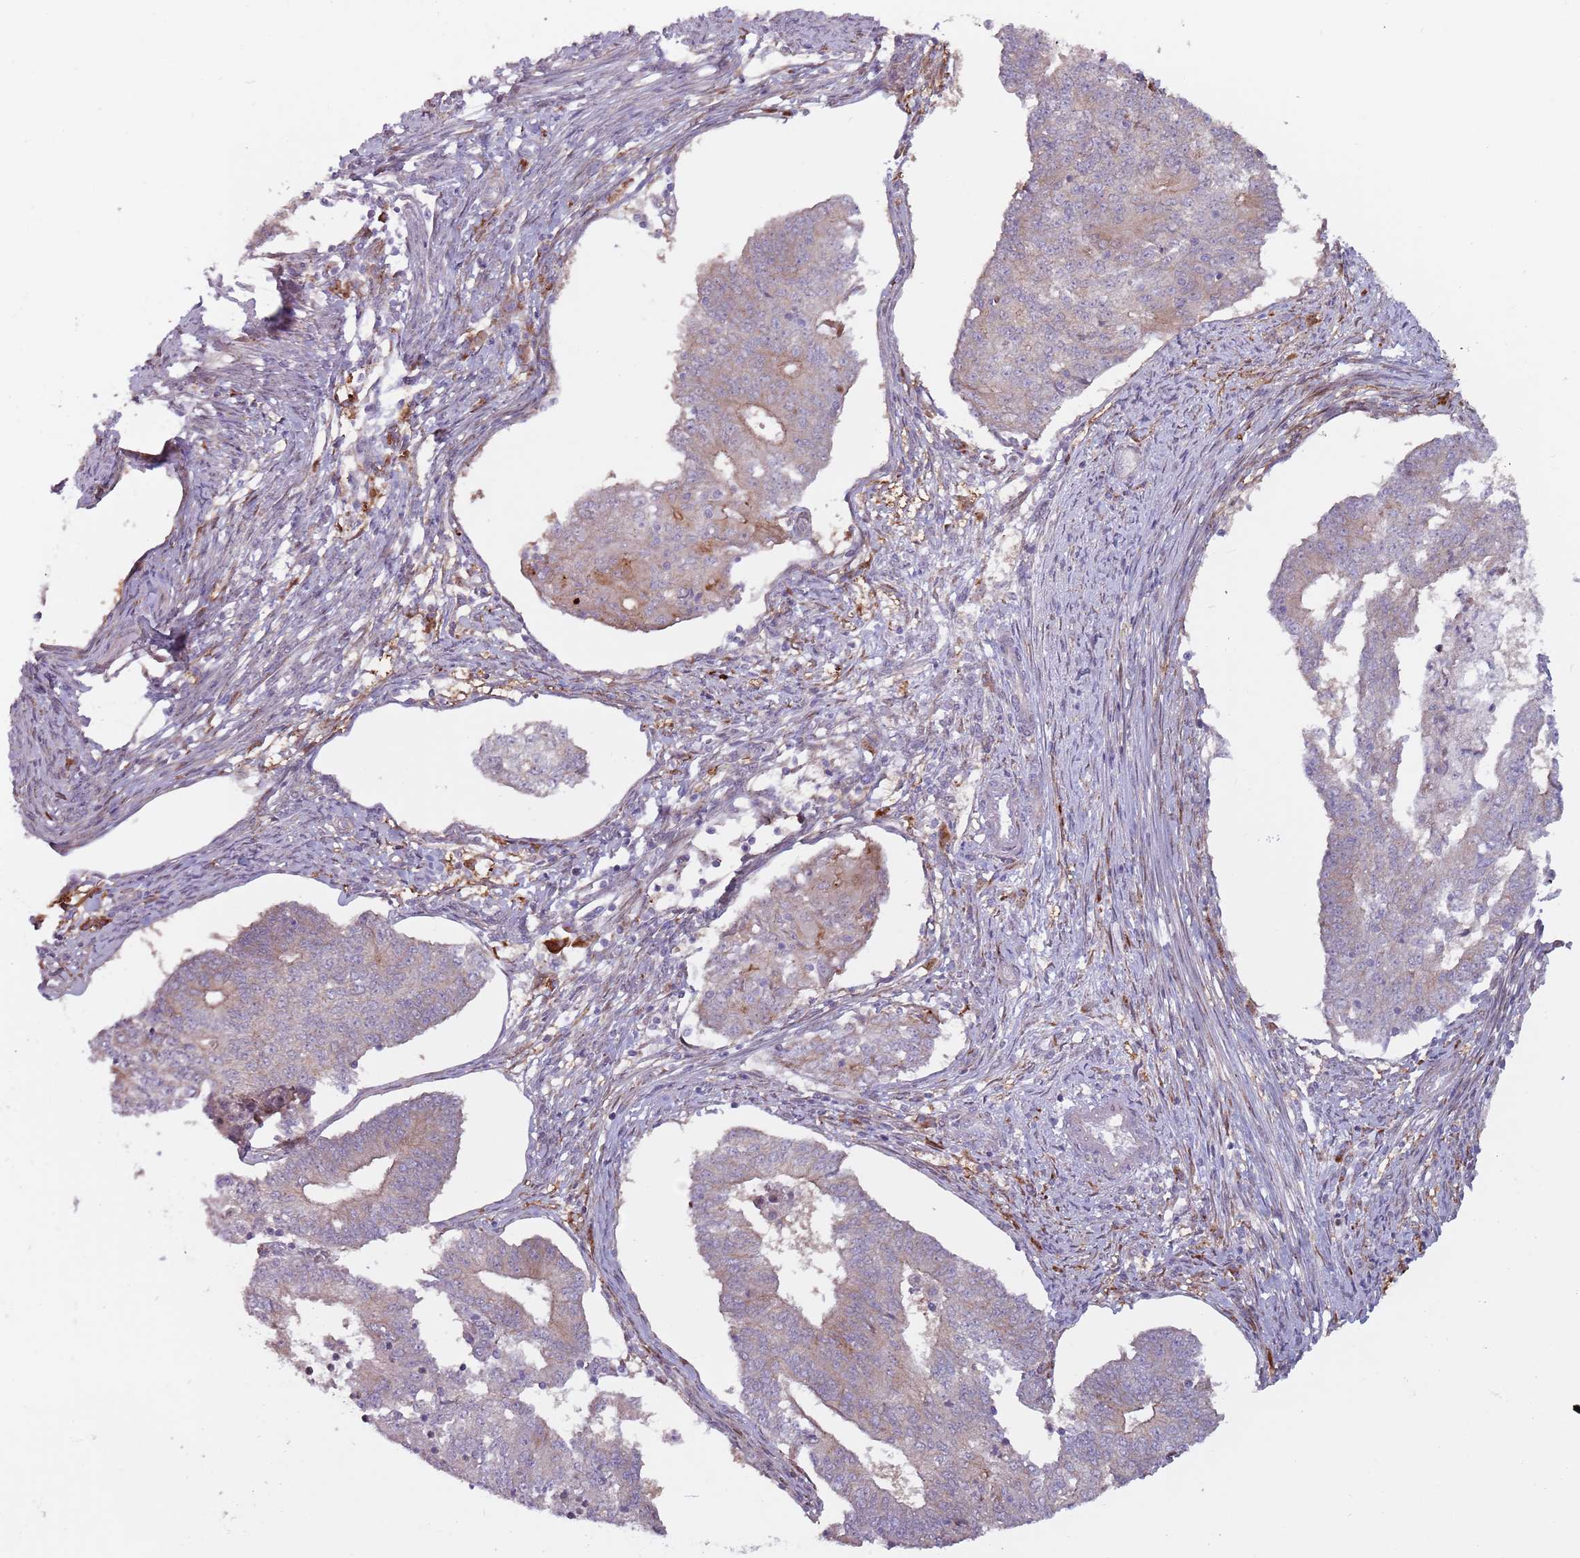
{"staining": {"intensity": "weak", "quantity": "<25%", "location": "cytoplasmic/membranous"}, "tissue": "endometrial cancer", "cell_type": "Tumor cells", "image_type": "cancer", "snomed": [{"axis": "morphology", "description": "Adenocarcinoma, NOS"}, {"axis": "topography", "description": "Endometrium"}], "caption": "The image shows no staining of tumor cells in endometrial adenocarcinoma. (Stains: DAB IHC with hematoxylin counter stain, Microscopy: brightfield microscopy at high magnification).", "gene": "CCDC150", "patient": {"sex": "female", "age": 56}}